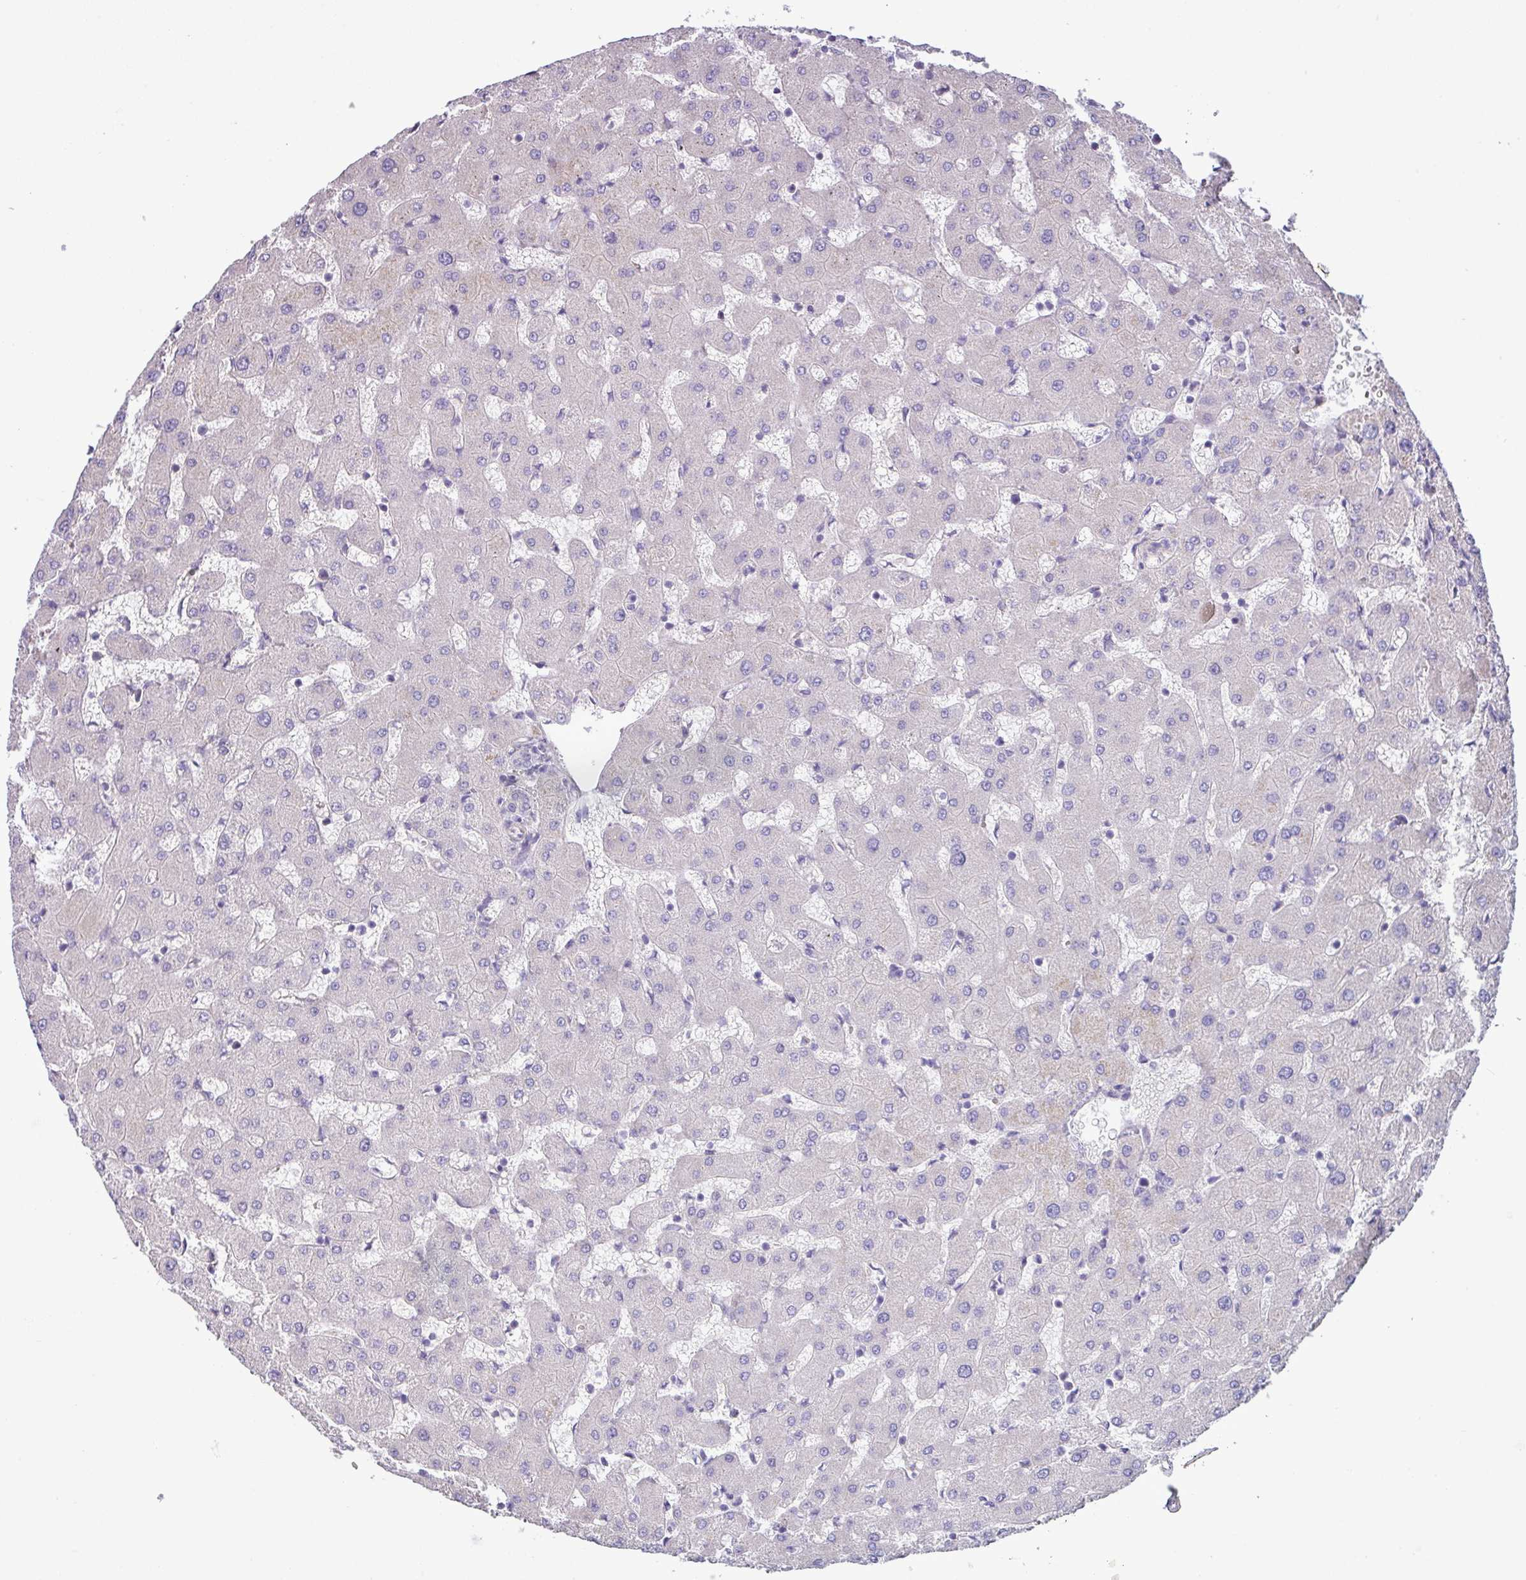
{"staining": {"intensity": "negative", "quantity": "none", "location": "none"}, "tissue": "liver", "cell_type": "Cholangiocytes", "image_type": "normal", "snomed": [{"axis": "morphology", "description": "Normal tissue, NOS"}, {"axis": "topography", "description": "Liver"}], "caption": "High power microscopy image of an immunohistochemistry photomicrograph of unremarkable liver, revealing no significant positivity in cholangiocytes. (Brightfield microscopy of DAB (3,3'-diaminobenzidine) IHC at high magnification).", "gene": "IRGC", "patient": {"sex": "female", "age": 63}}